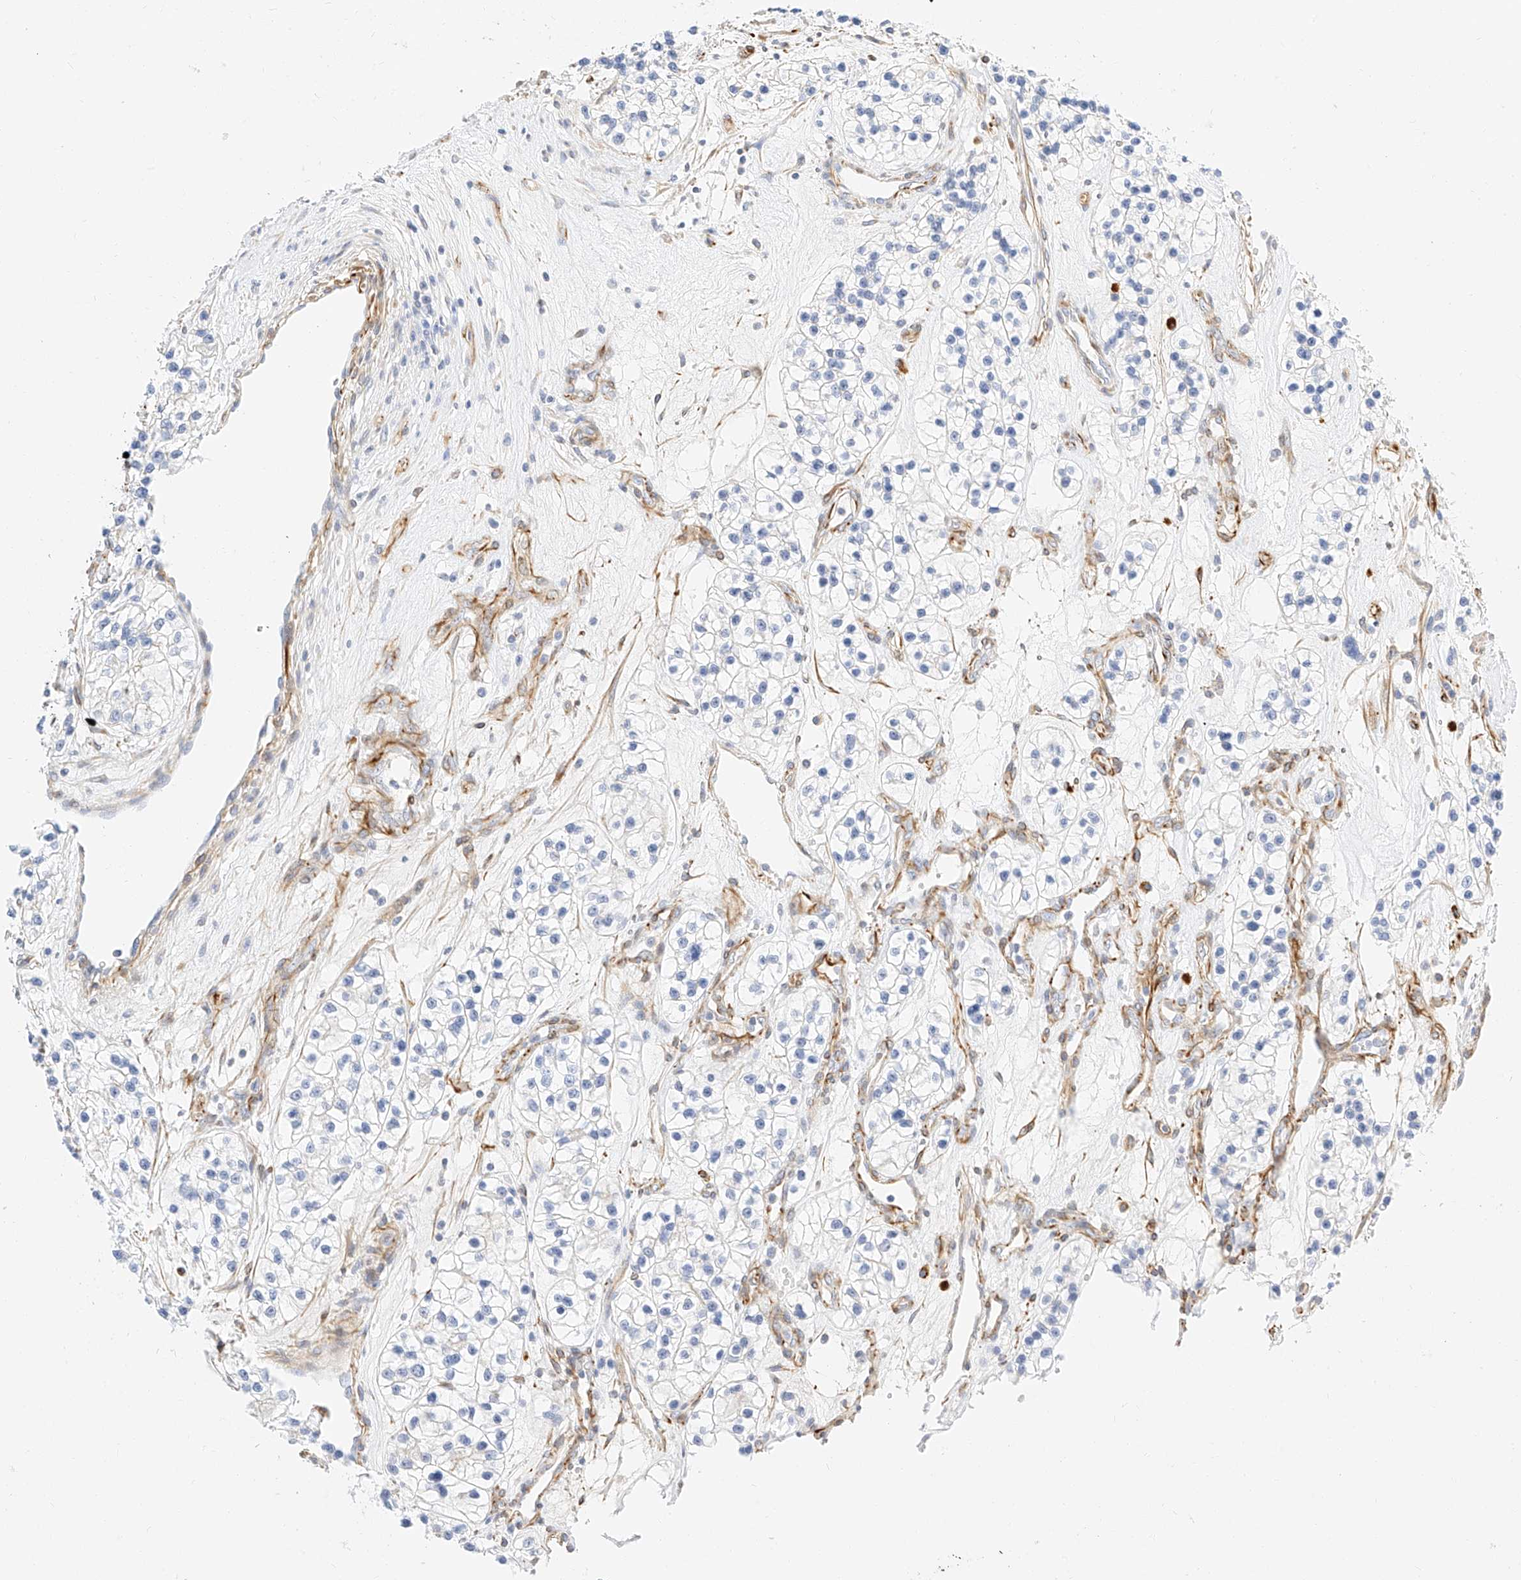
{"staining": {"intensity": "negative", "quantity": "none", "location": "none"}, "tissue": "renal cancer", "cell_type": "Tumor cells", "image_type": "cancer", "snomed": [{"axis": "morphology", "description": "Adenocarcinoma, NOS"}, {"axis": "topography", "description": "Kidney"}], "caption": "Immunohistochemistry (IHC) micrograph of human adenocarcinoma (renal) stained for a protein (brown), which demonstrates no expression in tumor cells. The staining is performed using DAB (3,3'-diaminobenzidine) brown chromogen with nuclei counter-stained in using hematoxylin.", "gene": "CDCP2", "patient": {"sex": "female", "age": 57}}